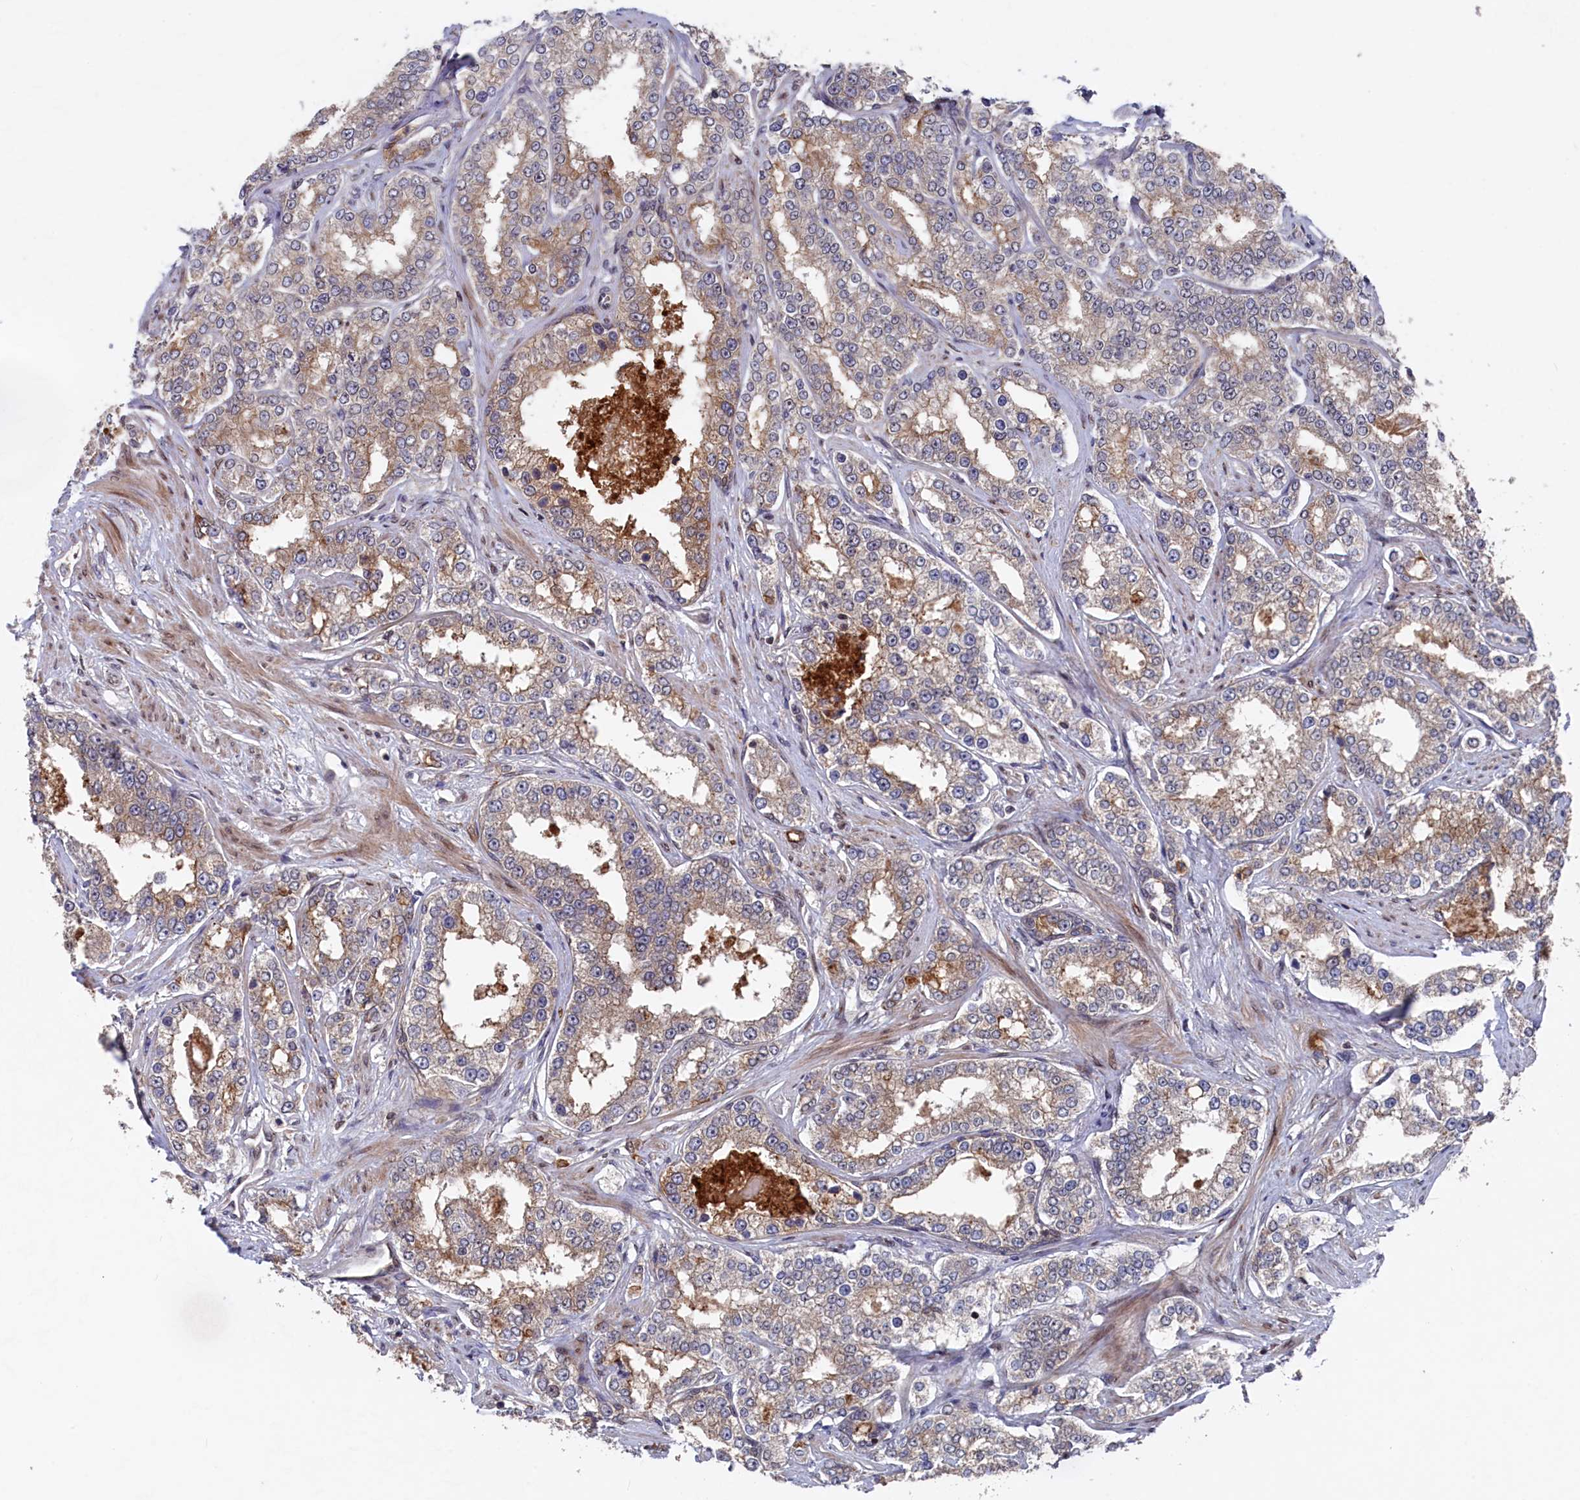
{"staining": {"intensity": "weak", "quantity": ">75%", "location": "cytoplasmic/membranous"}, "tissue": "prostate cancer", "cell_type": "Tumor cells", "image_type": "cancer", "snomed": [{"axis": "morphology", "description": "Normal tissue, NOS"}, {"axis": "morphology", "description": "Adenocarcinoma, High grade"}, {"axis": "topography", "description": "Prostate"}], "caption": "This is a histology image of immunohistochemistry (IHC) staining of prostate adenocarcinoma (high-grade), which shows weak staining in the cytoplasmic/membranous of tumor cells.", "gene": "TMC5", "patient": {"sex": "male", "age": 83}}